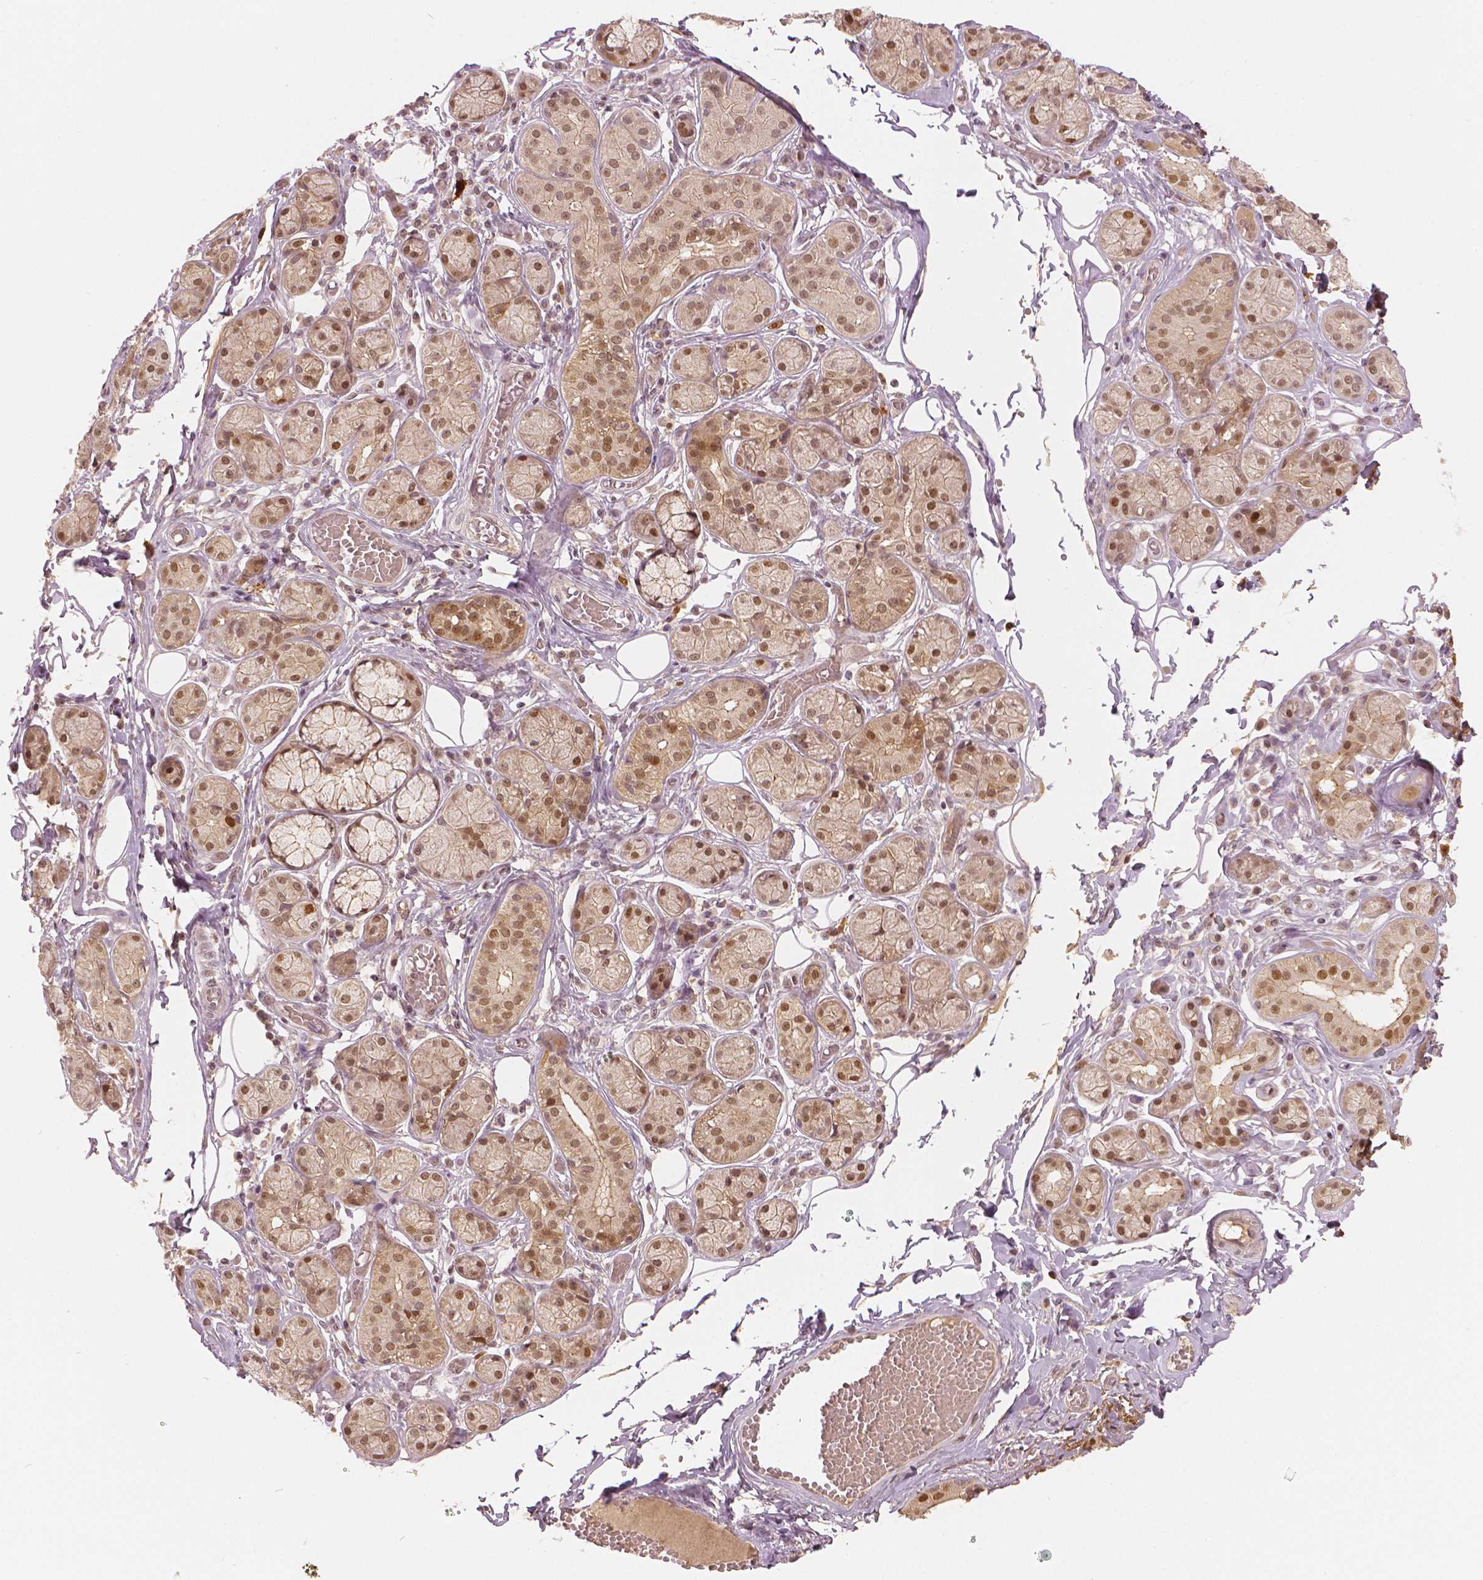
{"staining": {"intensity": "moderate", "quantity": ">75%", "location": "nuclear"}, "tissue": "salivary gland", "cell_type": "Glandular cells", "image_type": "normal", "snomed": [{"axis": "morphology", "description": "Normal tissue, NOS"}, {"axis": "topography", "description": "Salivary gland"}, {"axis": "topography", "description": "Peripheral nerve tissue"}], "caption": "The photomicrograph displays immunohistochemical staining of normal salivary gland. There is moderate nuclear staining is seen in about >75% of glandular cells.", "gene": "NSD2", "patient": {"sex": "male", "age": 71}}